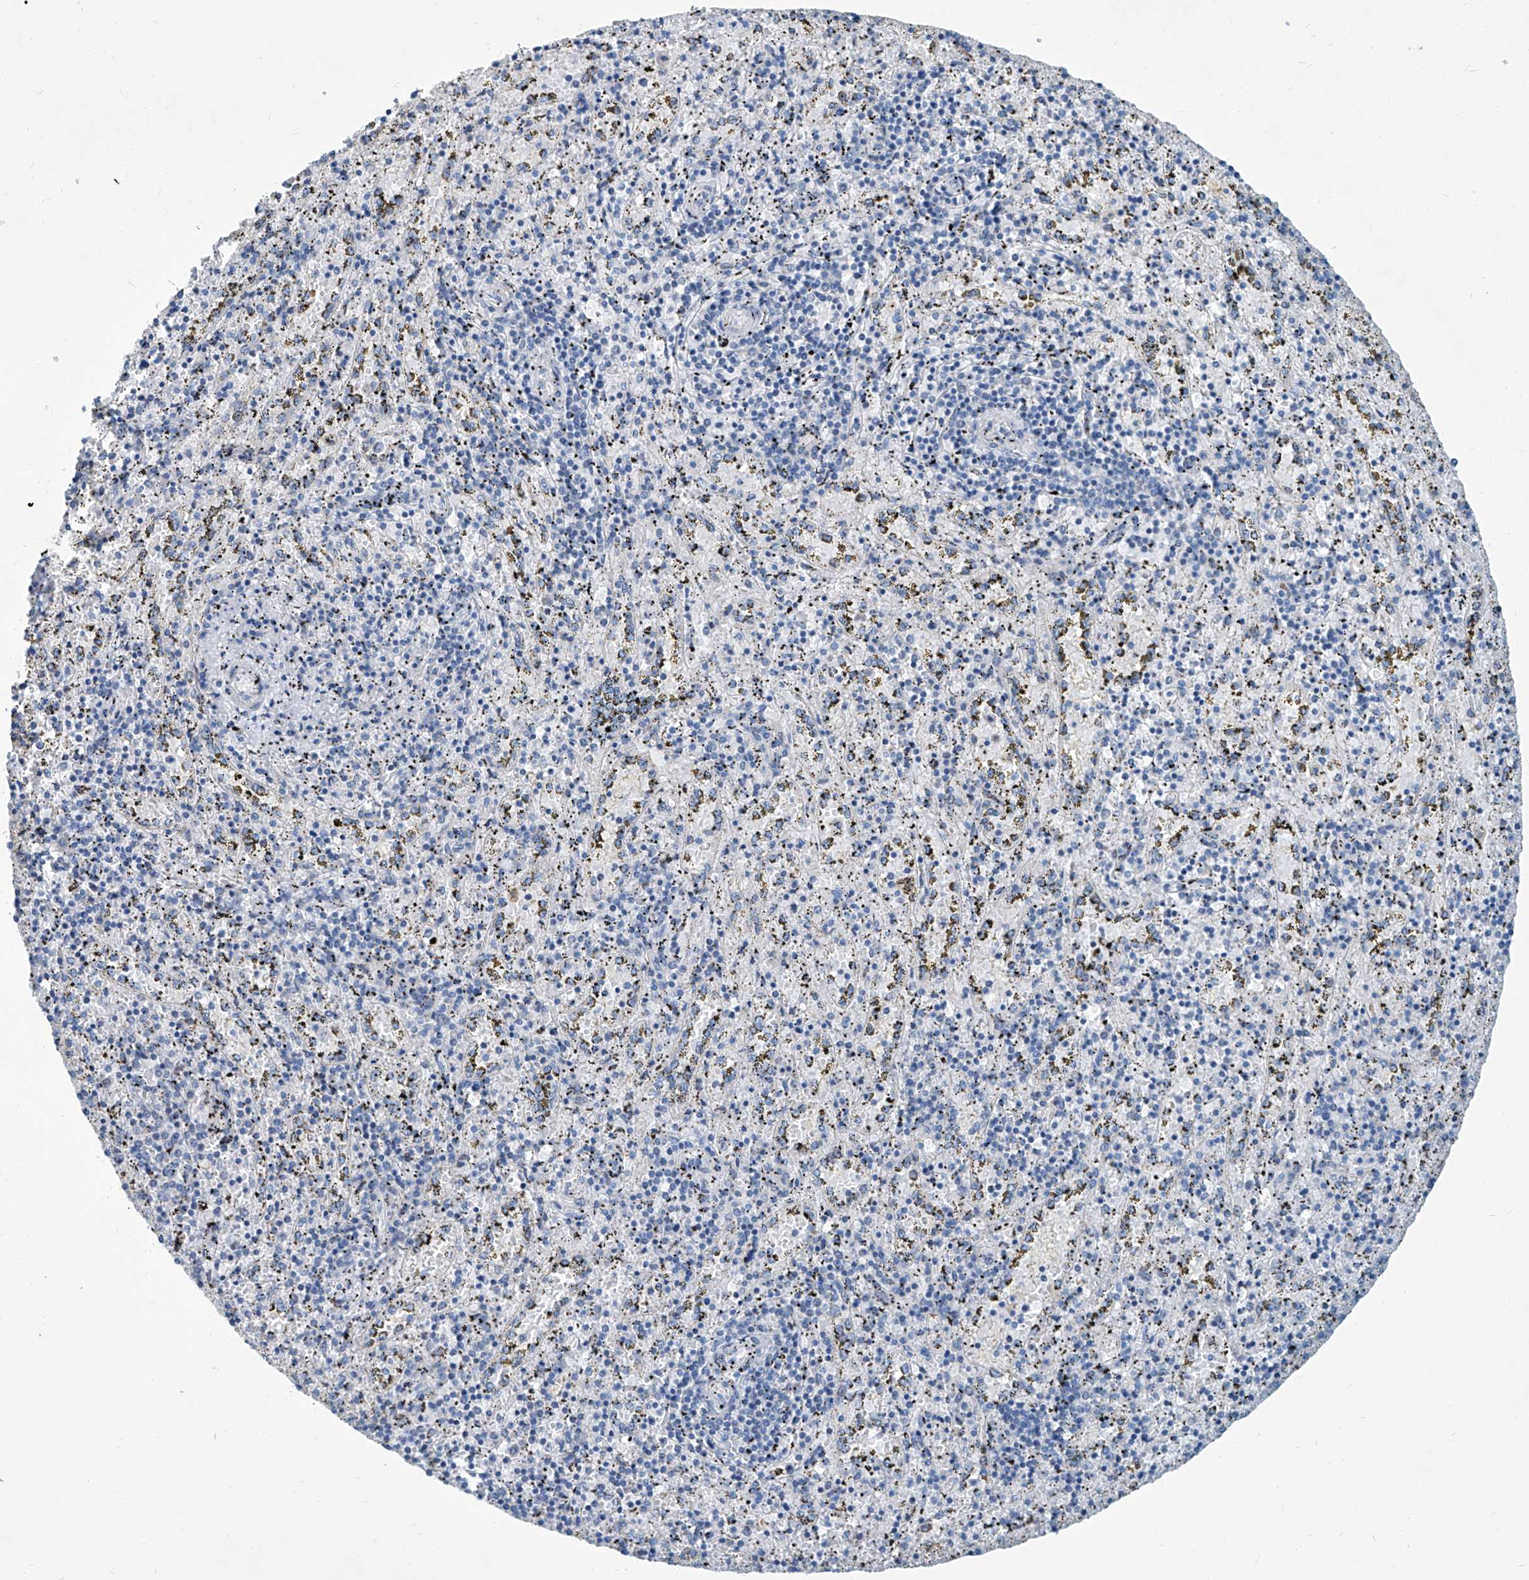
{"staining": {"intensity": "negative", "quantity": "none", "location": "none"}, "tissue": "spleen", "cell_type": "Cells in red pulp", "image_type": "normal", "snomed": [{"axis": "morphology", "description": "Normal tissue, NOS"}, {"axis": "topography", "description": "Spleen"}], "caption": "DAB (3,3'-diaminobenzidine) immunohistochemical staining of benign human spleen displays no significant positivity in cells in red pulp.", "gene": "ZNF519", "patient": {"sex": "male", "age": 11}}